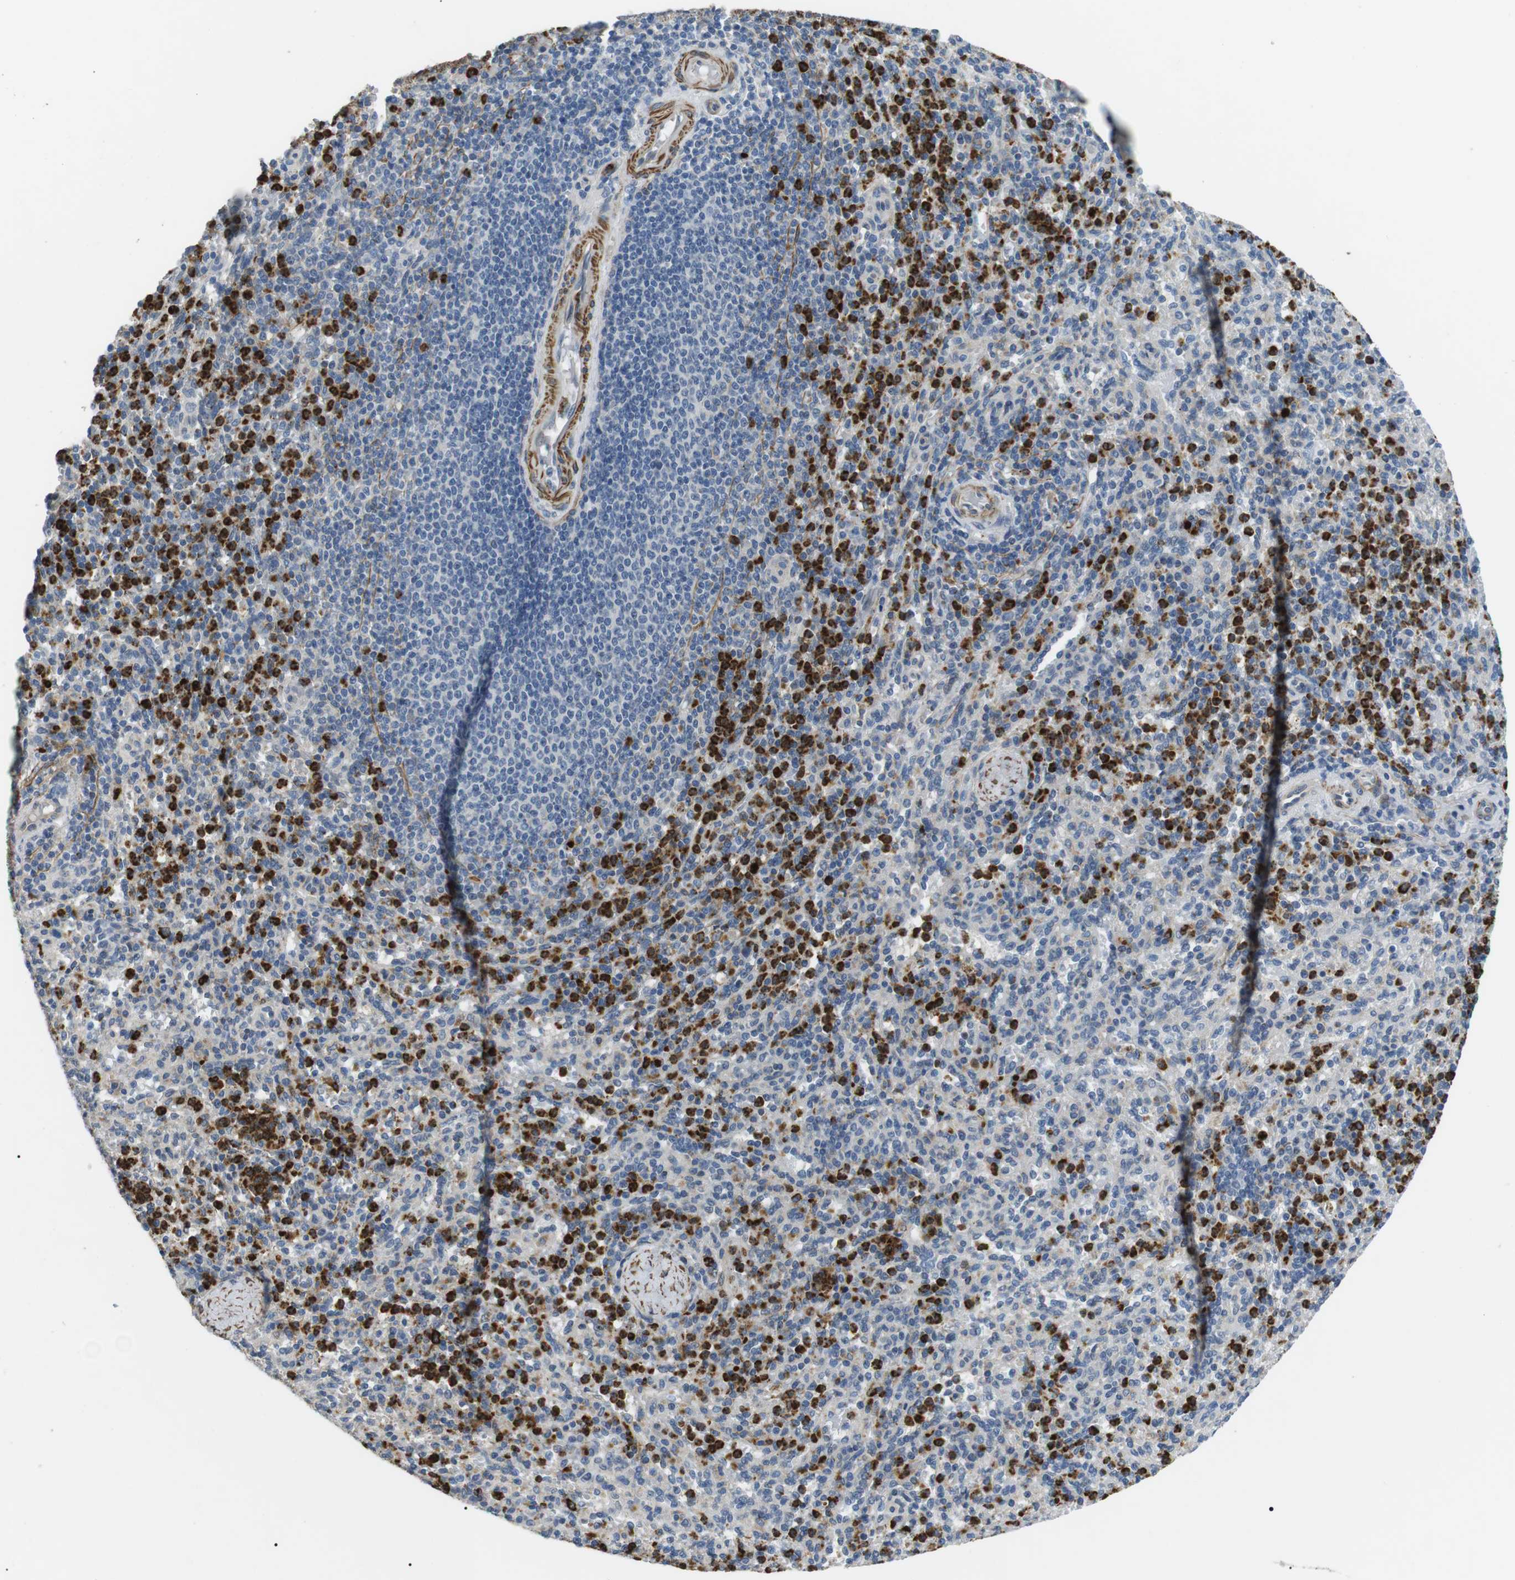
{"staining": {"intensity": "strong", "quantity": "25%-75%", "location": "cytoplasmic/membranous"}, "tissue": "spleen", "cell_type": "Cells in red pulp", "image_type": "normal", "snomed": [{"axis": "morphology", "description": "Normal tissue, NOS"}, {"axis": "topography", "description": "Spleen"}], "caption": "Unremarkable spleen shows strong cytoplasmic/membranous expression in approximately 25%-75% of cells in red pulp, visualized by immunohistochemistry.", "gene": "GZMM", "patient": {"sex": "male", "age": 36}}